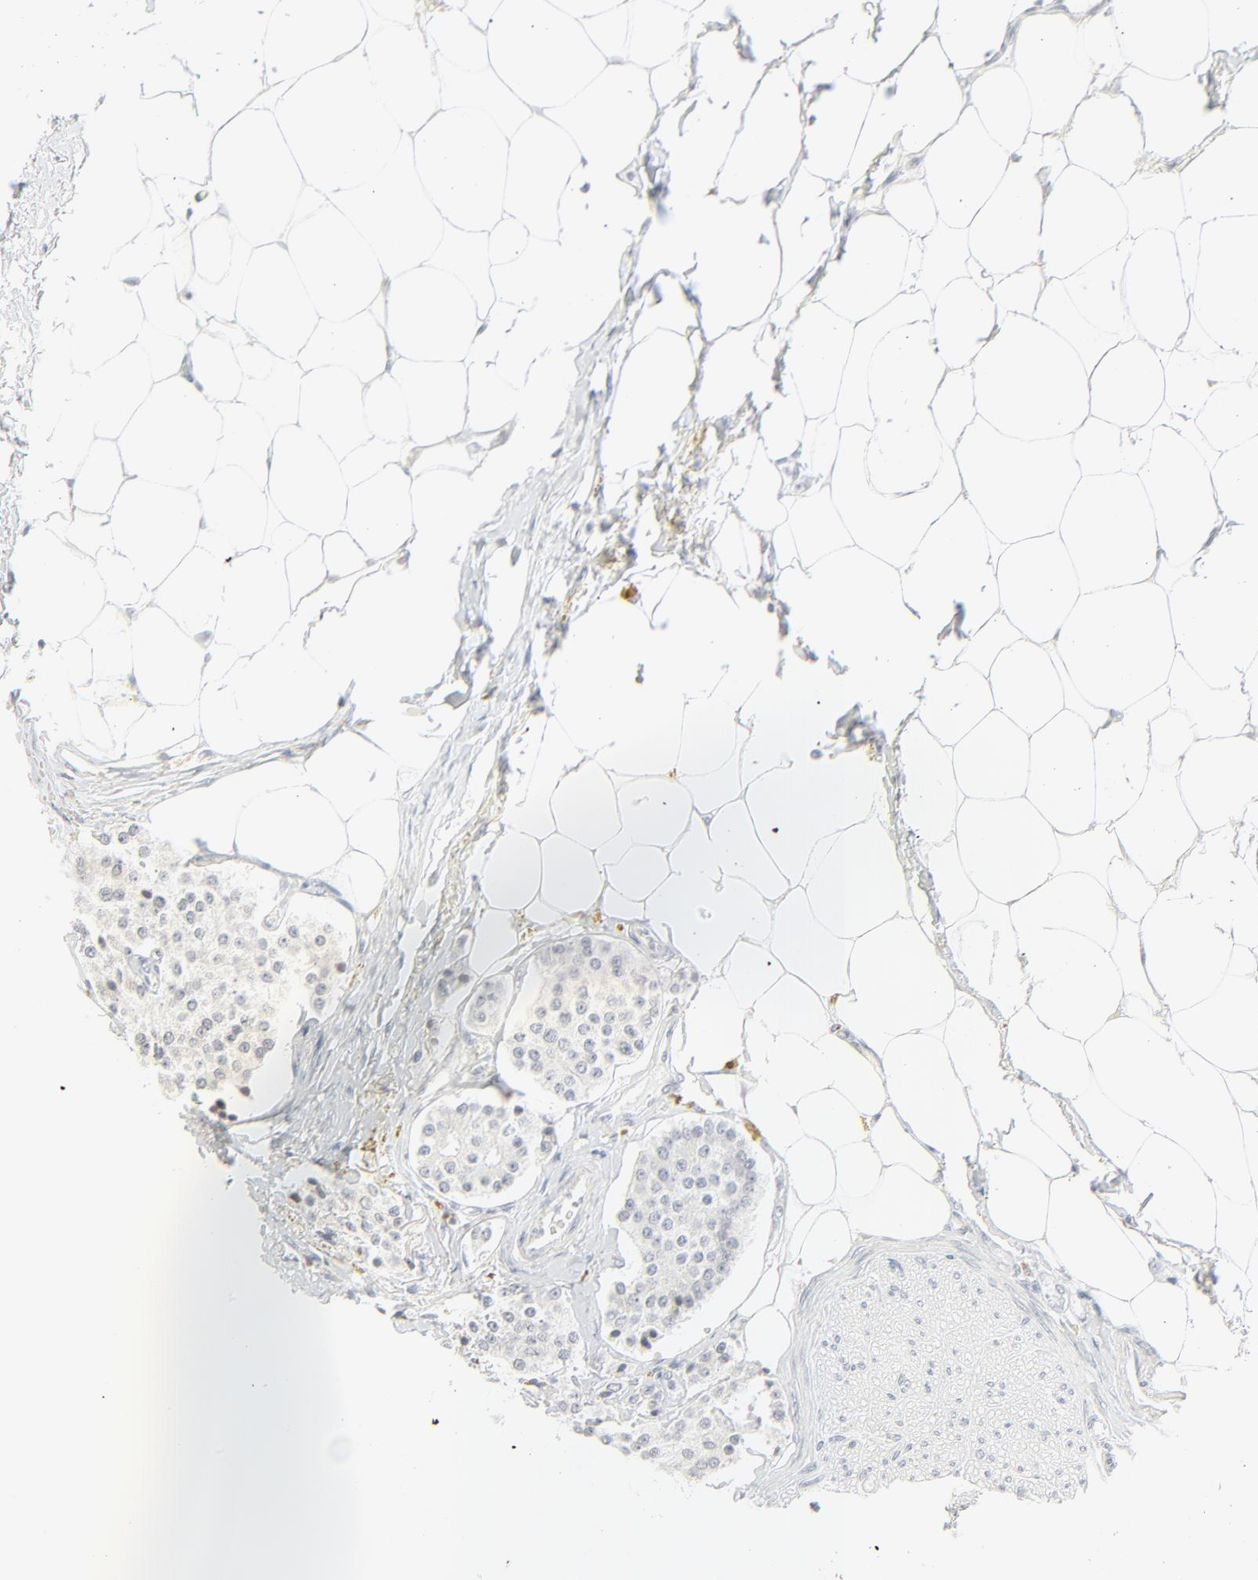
{"staining": {"intensity": "negative", "quantity": "none", "location": "none"}, "tissue": "carcinoid", "cell_type": "Tumor cells", "image_type": "cancer", "snomed": [{"axis": "morphology", "description": "Carcinoid, malignant, NOS"}, {"axis": "topography", "description": "Colon"}], "caption": "Human carcinoid stained for a protein using immunohistochemistry shows no expression in tumor cells.", "gene": "MAD1L1", "patient": {"sex": "female", "age": 61}}